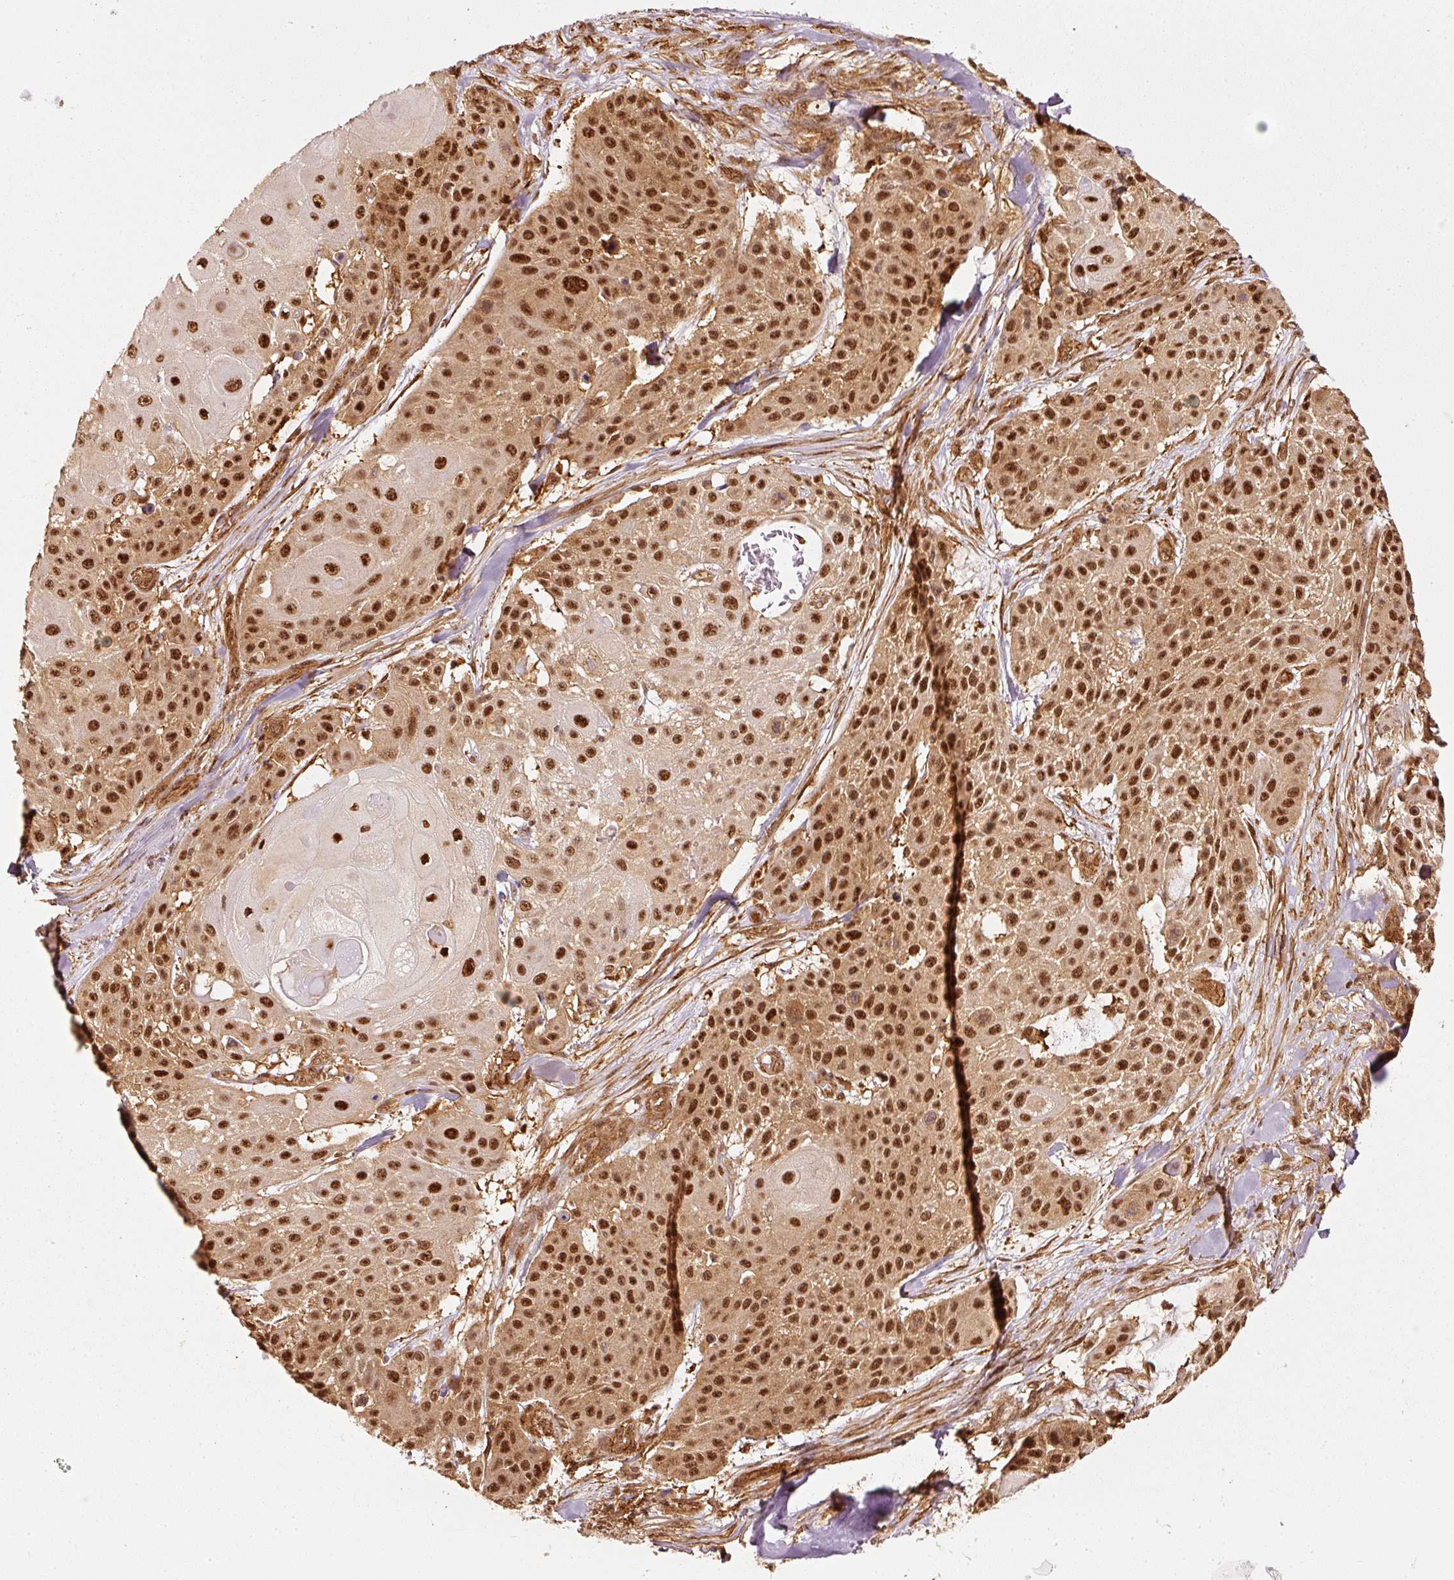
{"staining": {"intensity": "strong", "quantity": ">75%", "location": "cytoplasmic/membranous,nuclear"}, "tissue": "skin cancer", "cell_type": "Tumor cells", "image_type": "cancer", "snomed": [{"axis": "morphology", "description": "Squamous cell carcinoma, NOS"}, {"axis": "topography", "description": "Skin"}], "caption": "Protein staining of squamous cell carcinoma (skin) tissue shows strong cytoplasmic/membranous and nuclear positivity in approximately >75% of tumor cells.", "gene": "PSMD1", "patient": {"sex": "female", "age": 86}}